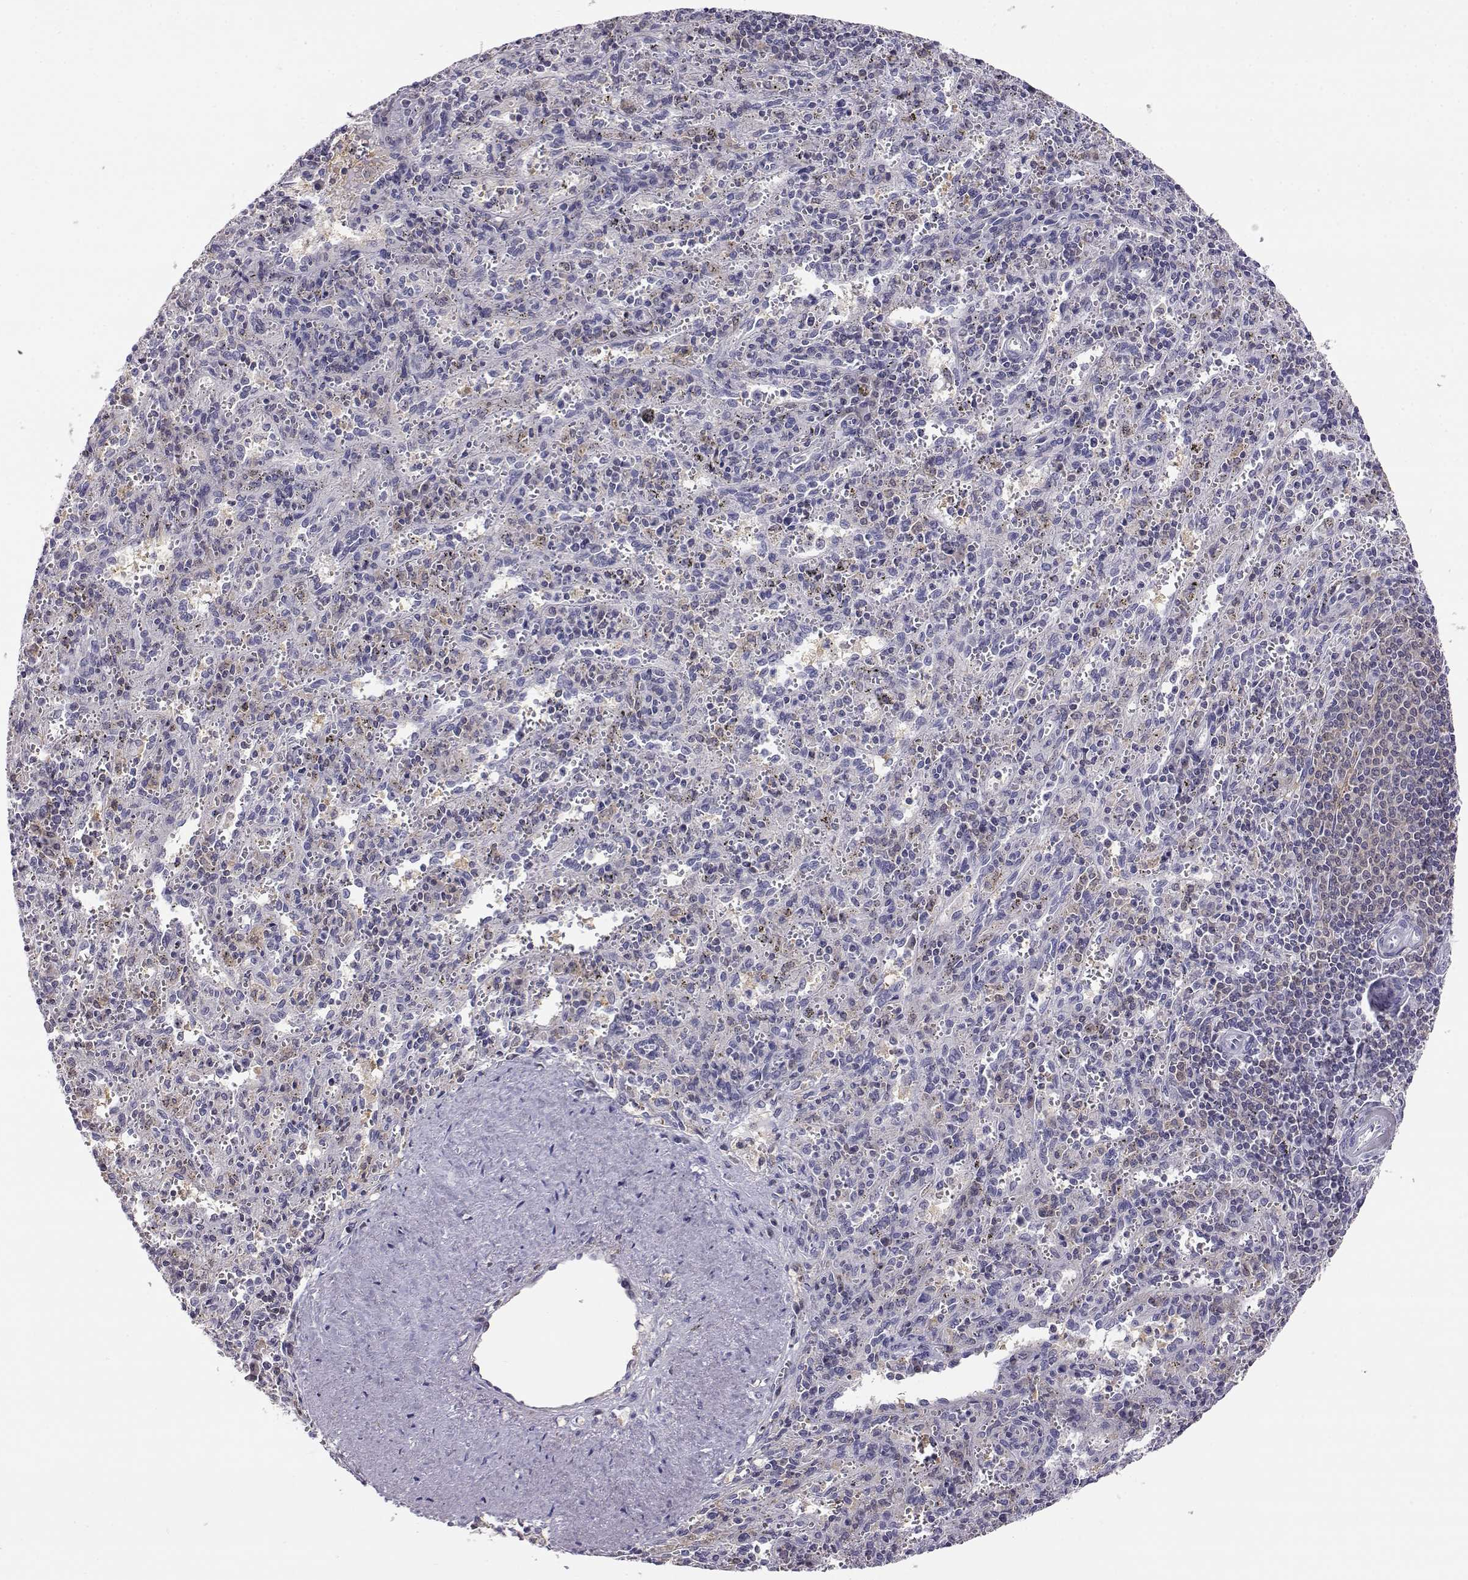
{"staining": {"intensity": "negative", "quantity": "none", "location": "none"}, "tissue": "spleen", "cell_type": "Cells in red pulp", "image_type": "normal", "snomed": [{"axis": "morphology", "description": "Normal tissue, NOS"}, {"axis": "topography", "description": "Spleen"}], "caption": "Spleen was stained to show a protein in brown. There is no significant expression in cells in red pulp. Brightfield microscopy of IHC stained with DAB (brown) and hematoxylin (blue), captured at high magnification.", "gene": "AKR1B1", "patient": {"sex": "male", "age": 57}}